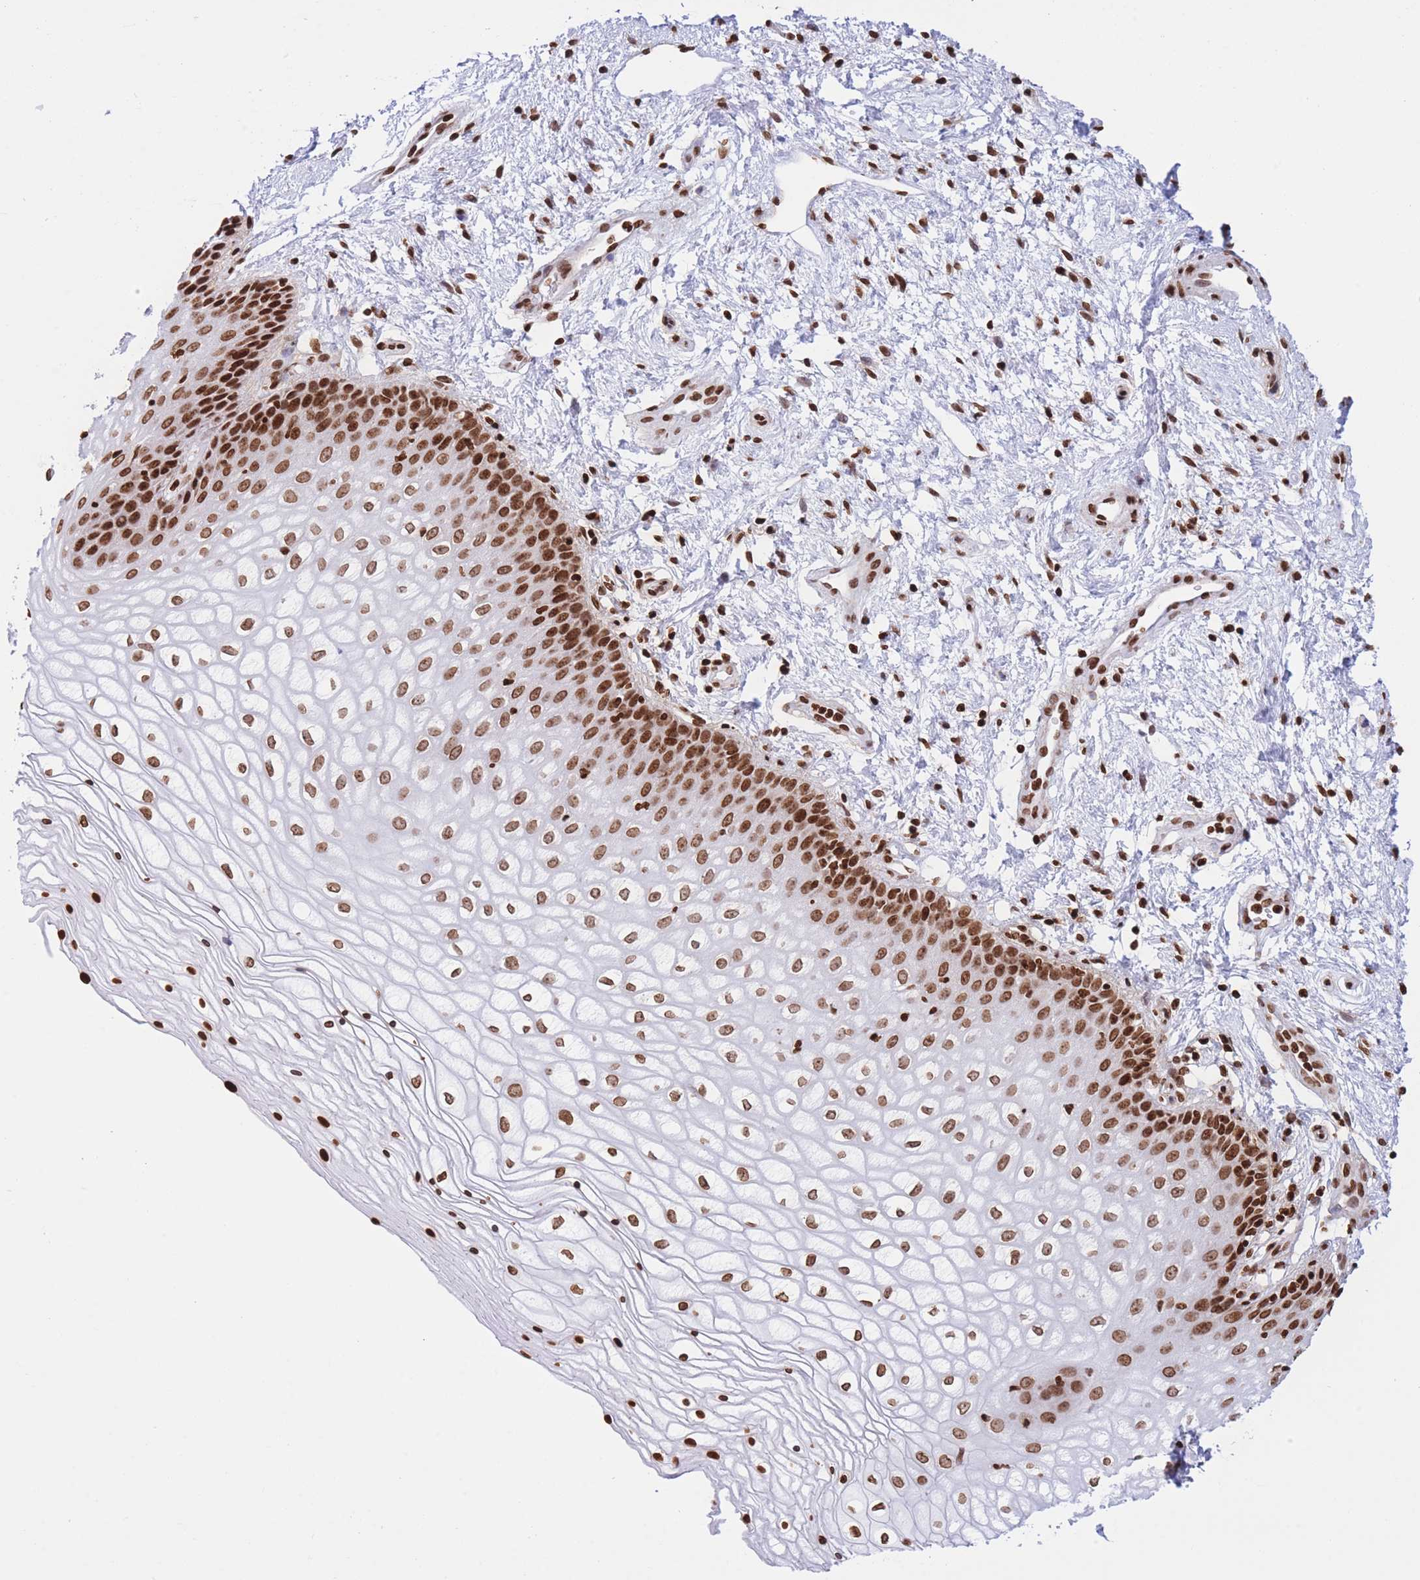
{"staining": {"intensity": "strong", "quantity": ">75%", "location": "nuclear"}, "tissue": "vagina", "cell_type": "Squamous epithelial cells", "image_type": "normal", "snomed": [{"axis": "morphology", "description": "Normal tissue, NOS"}, {"axis": "topography", "description": "Vagina"}], "caption": "IHC of unremarkable human vagina displays high levels of strong nuclear positivity in about >75% of squamous epithelial cells.", "gene": "H2BC10", "patient": {"sex": "female", "age": 34}}